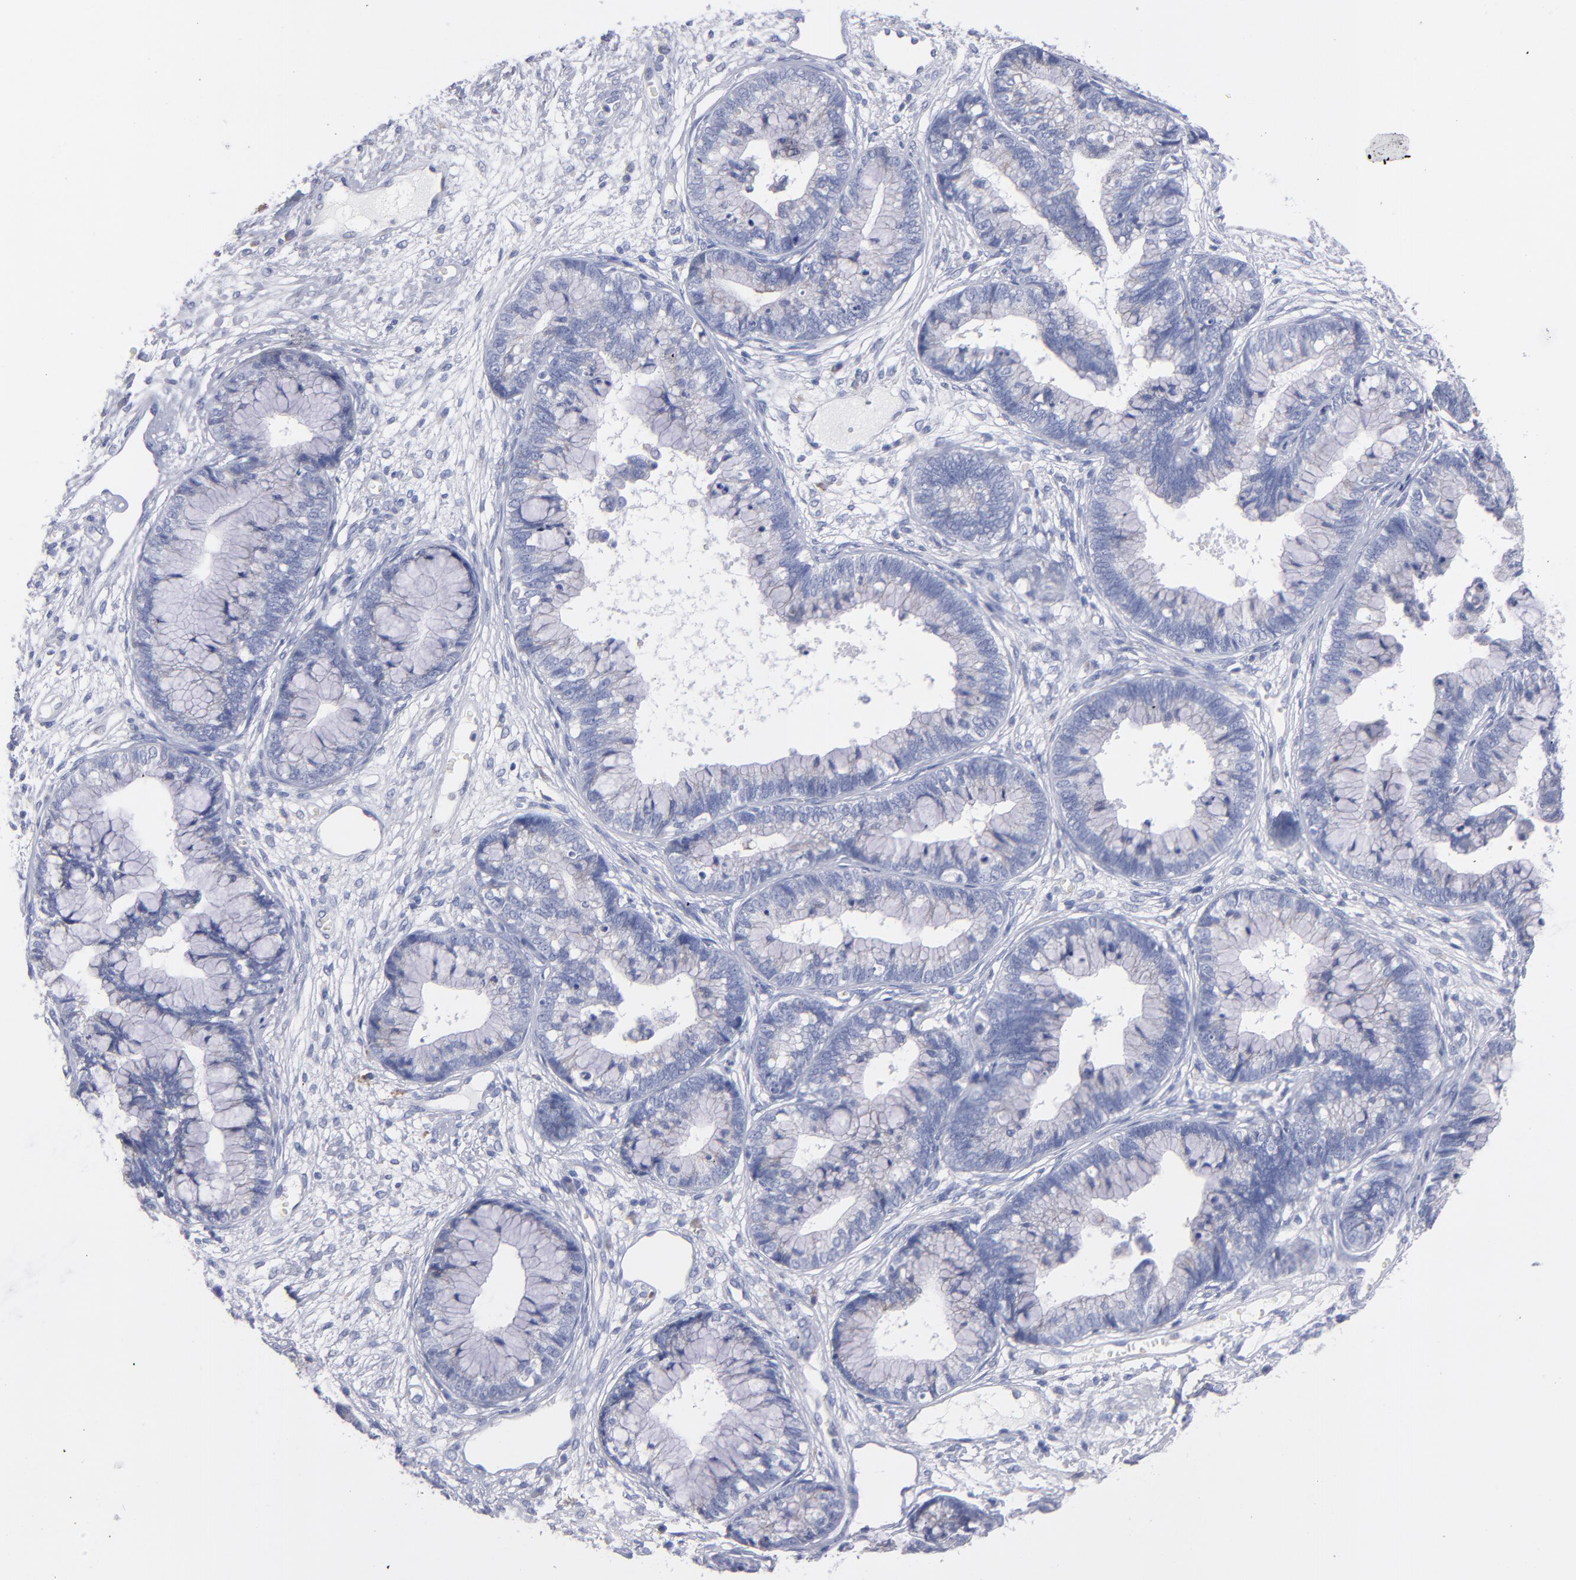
{"staining": {"intensity": "negative", "quantity": "none", "location": "none"}, "tissue": "cervical cancer", "cell_type": "Tumor cells", "image_type": "cancer", "snomed": [{"axis": "morphology", "description": "Adenocarcinoma, NOS"}, {"axis": "topography", "description": "Cervix"}], "caption": "The IHC photomicrograph has no significant staining in tumor cells of cervical adenocarcinoma tissue.", "gene": "MFGE8", "patient": {"sex": "female", "age": 44}}